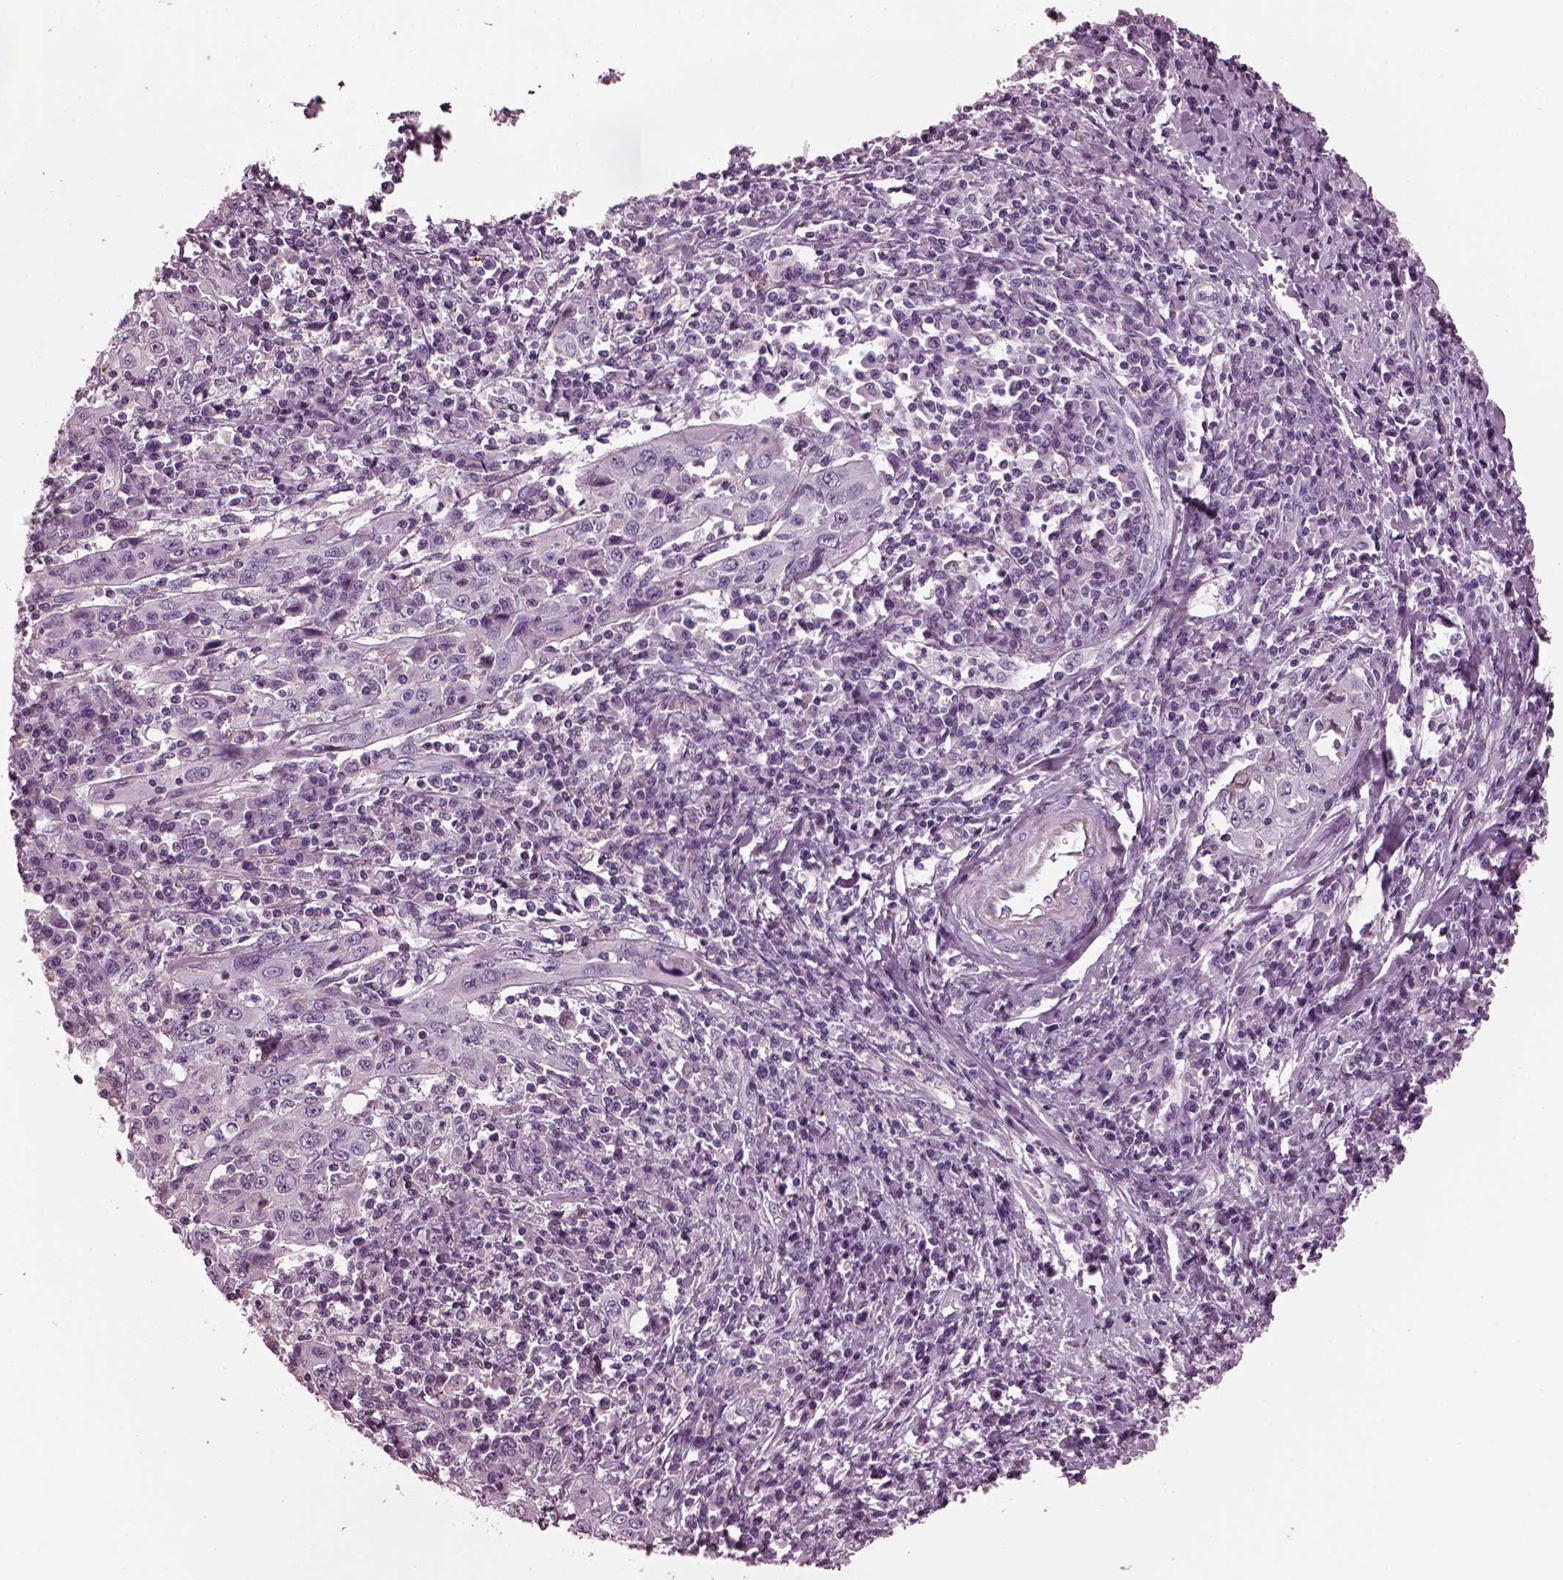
{"staining": {"intensity": "negative", "quantity": "none", "location": "none"}, "tissue": "cervical cancer", "cell_type": "Tumor cells", "image_type": "cancer", "snomed": [{"axis": "morphology", "description": "Squamous cell carcinoma, NOS"}, {"axis": "topography", "description": "Cervix"}], "caption": "The image reveals no staining of tumor cells in squamous cell carcinoma (cervical).", "gene": "GDF11", "patient": {"sex": "female", "age": 46}}